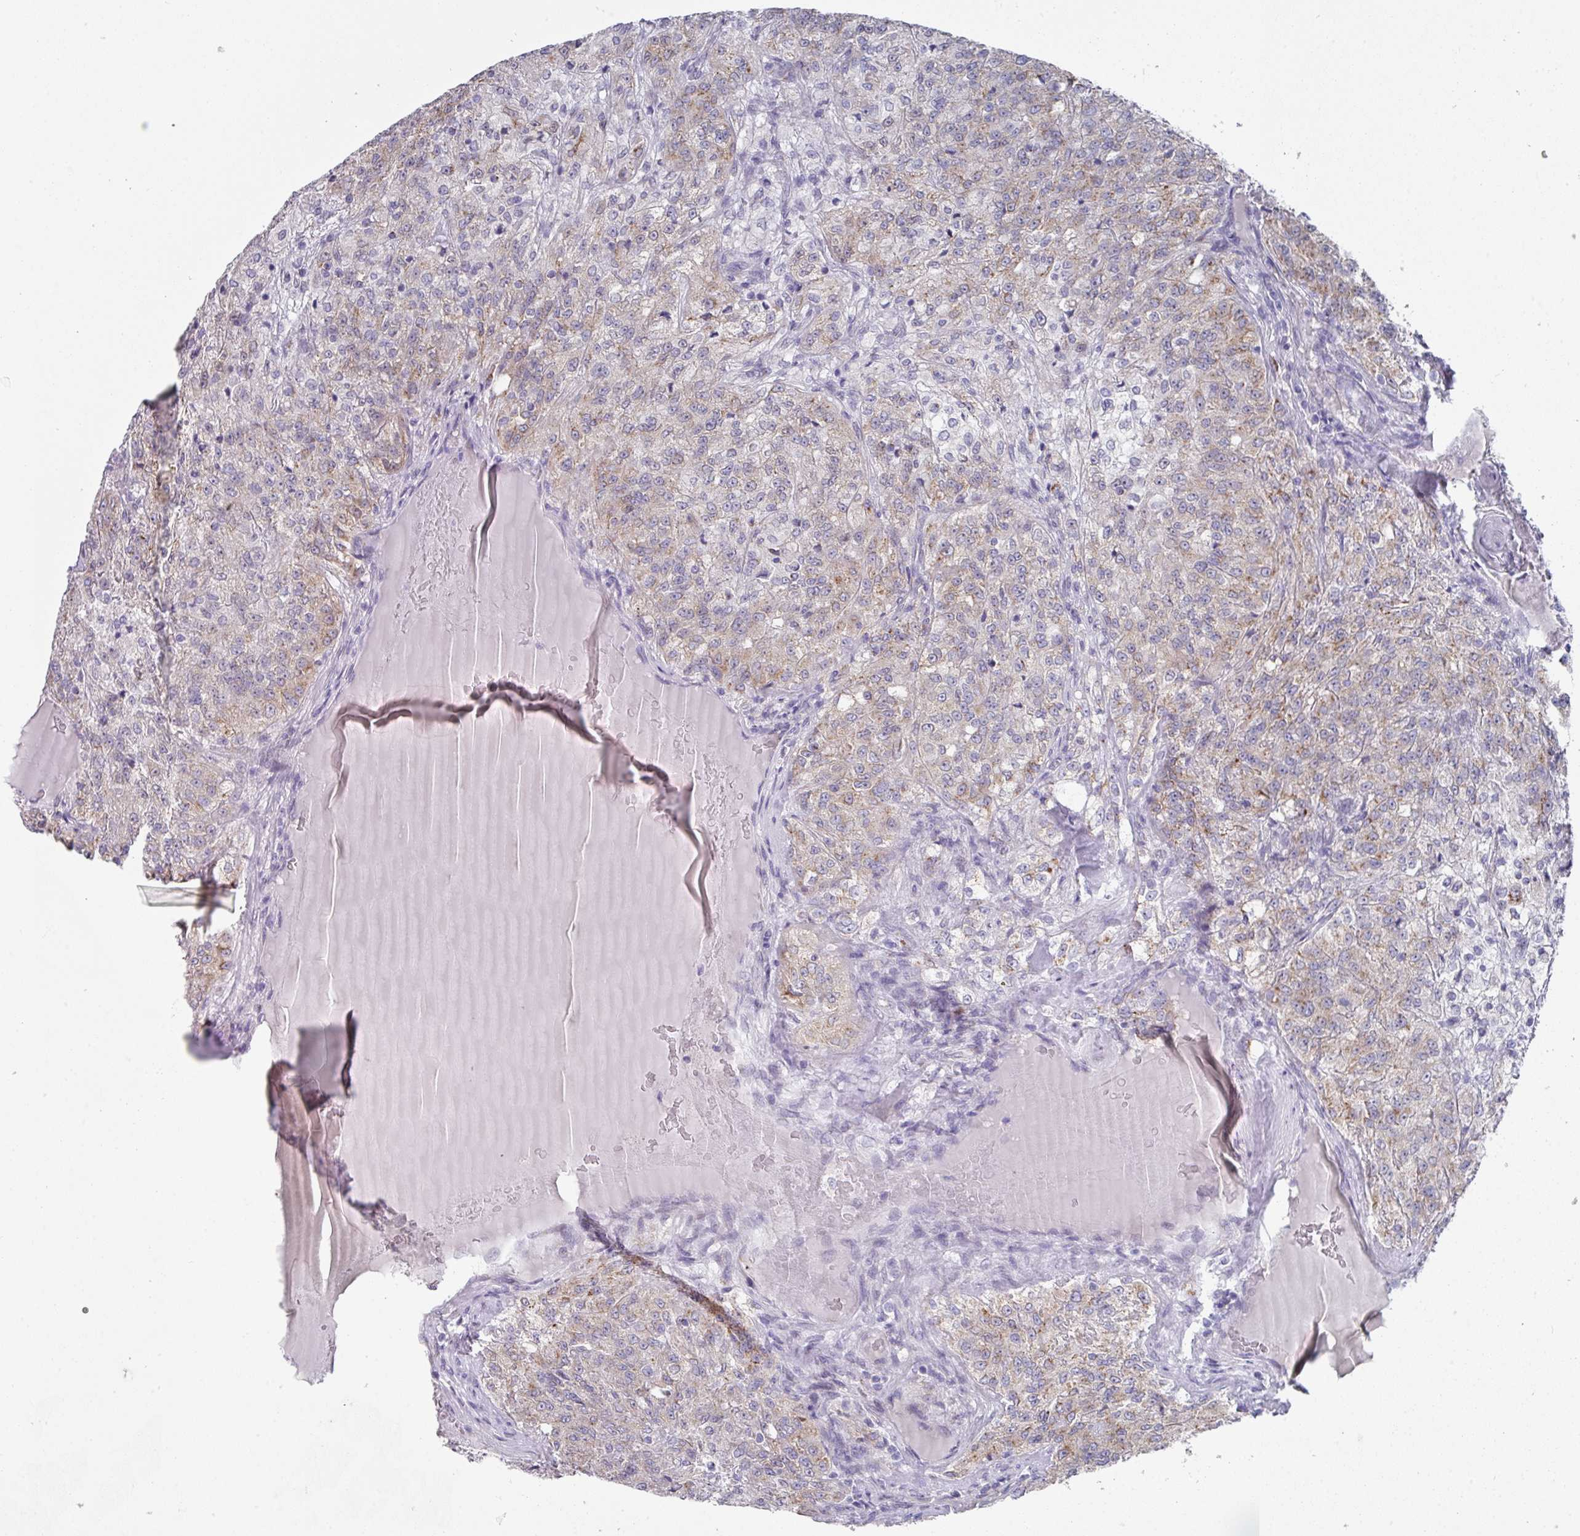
{"staining": {"intensity": "weak", "quantity": "25%-75%", "location": "cytoplasmic/membranous"}, "tissue": "renal cancer", "cell_type": "Tumor cells", "image_type": "cancer", "snomed": [{"axis": "morphology", "description": "Adenocarcinoma, NOS"}, {"axis": "topography", "description": "Kidney"}], "caption": "A histopathology image showing weak cytoplasmic/membranous staining in about 25%-75% of tumor cells in renal adenocarcinoma, as visualized by brown immunohistochemical staining.", "gene": "VKORC1L1", "patient": {"sex": "female", "age": 63}}